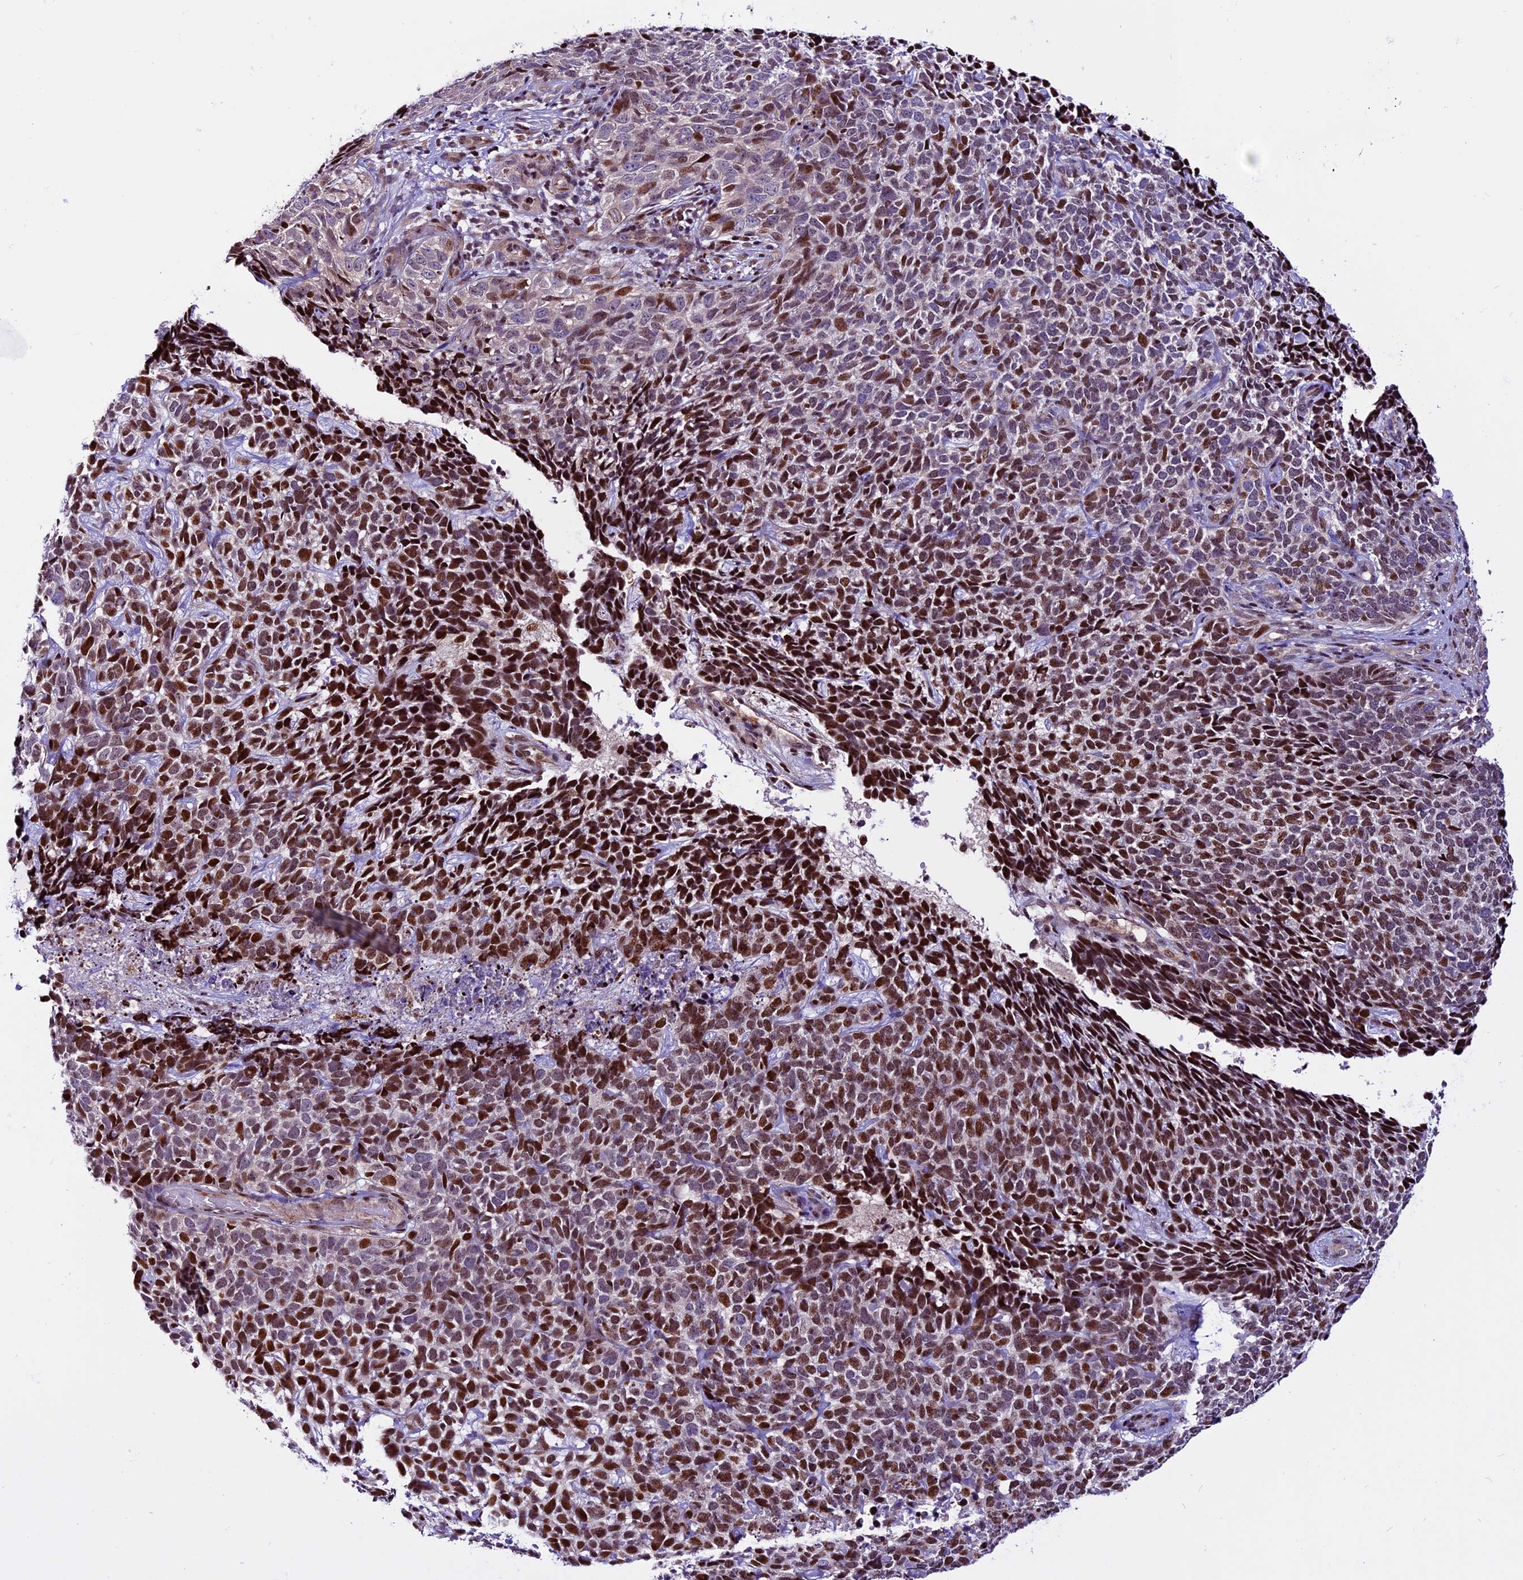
{"staining": {"intensity": "strong", "quantity": ">75%", "location": "nuclear"}, "tissue": "skin cancer", "cell_type": "Tumor cells", "image_type": "cancer", "snomed": [{"axis": "morphology", "description": "Basal cell carcinoma"}, {"axis": "topography", "description": "Skin"}], "caption": "Skin cancer (basal cell carcinoma) stained for a protein (brown) exhibits strong nuclear positive staining in approximately >75% of tumor cells.", "gene": "RINL", "patient": {"sex": "female", "age": 84}}